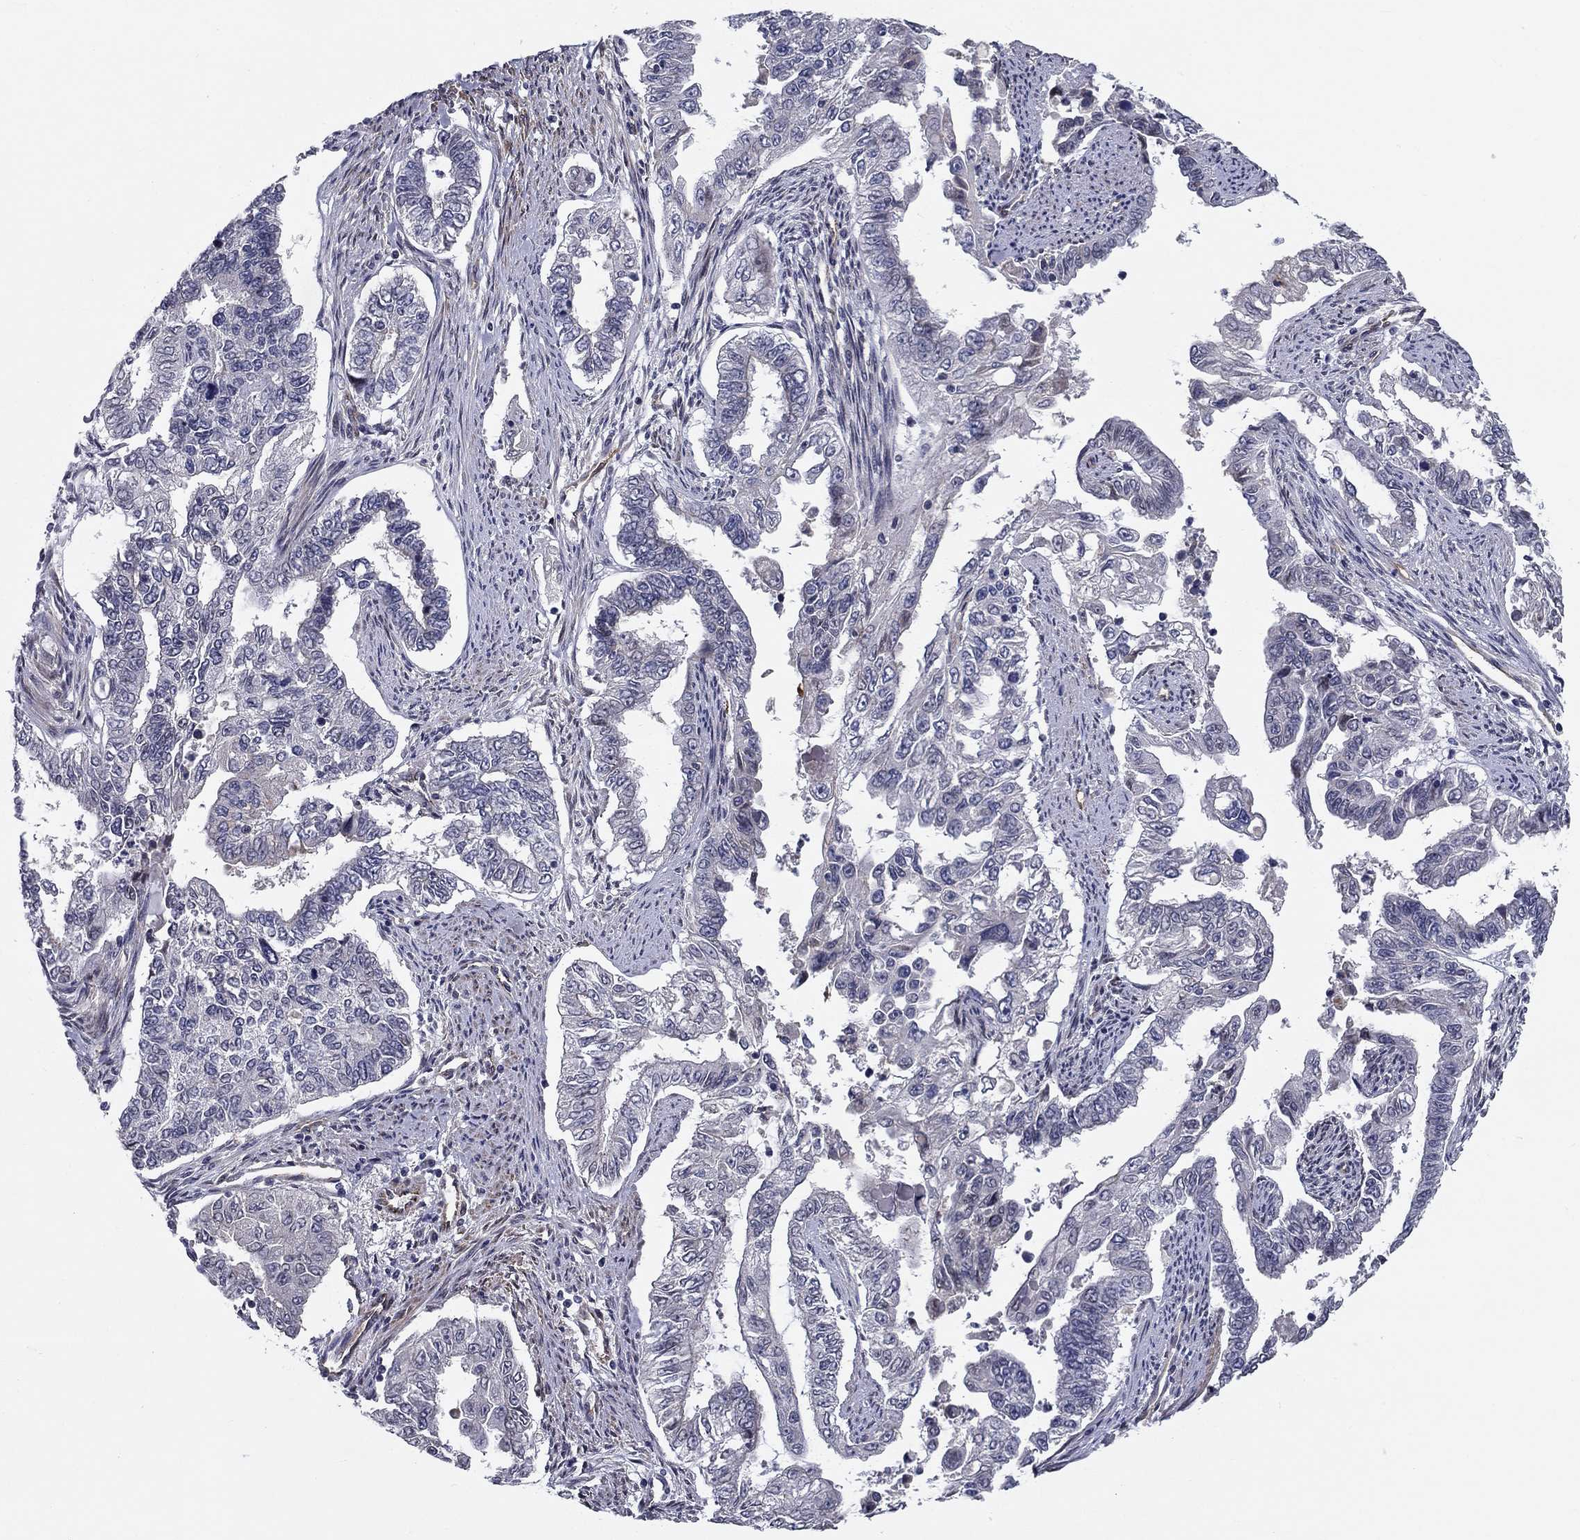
{"staining": {"intensity": "negative", "quantity": "none", "location": "none"}, "tissue": "endometrial cancer", "cell_type": "Tumor cells", "image_type": "cancer", "snomed": [{"axis": "morphology", "description": "Adenocarcinoma, NOS"}, {"axis": "topography", "description": "Uterus"}], "caption": "Protein analysis of endometrial cancer (adenocarcinoma) displays no significant positivity in tumor cells.", "gene": "SYNC", "patient": {"sex": "female", "age": 59}}